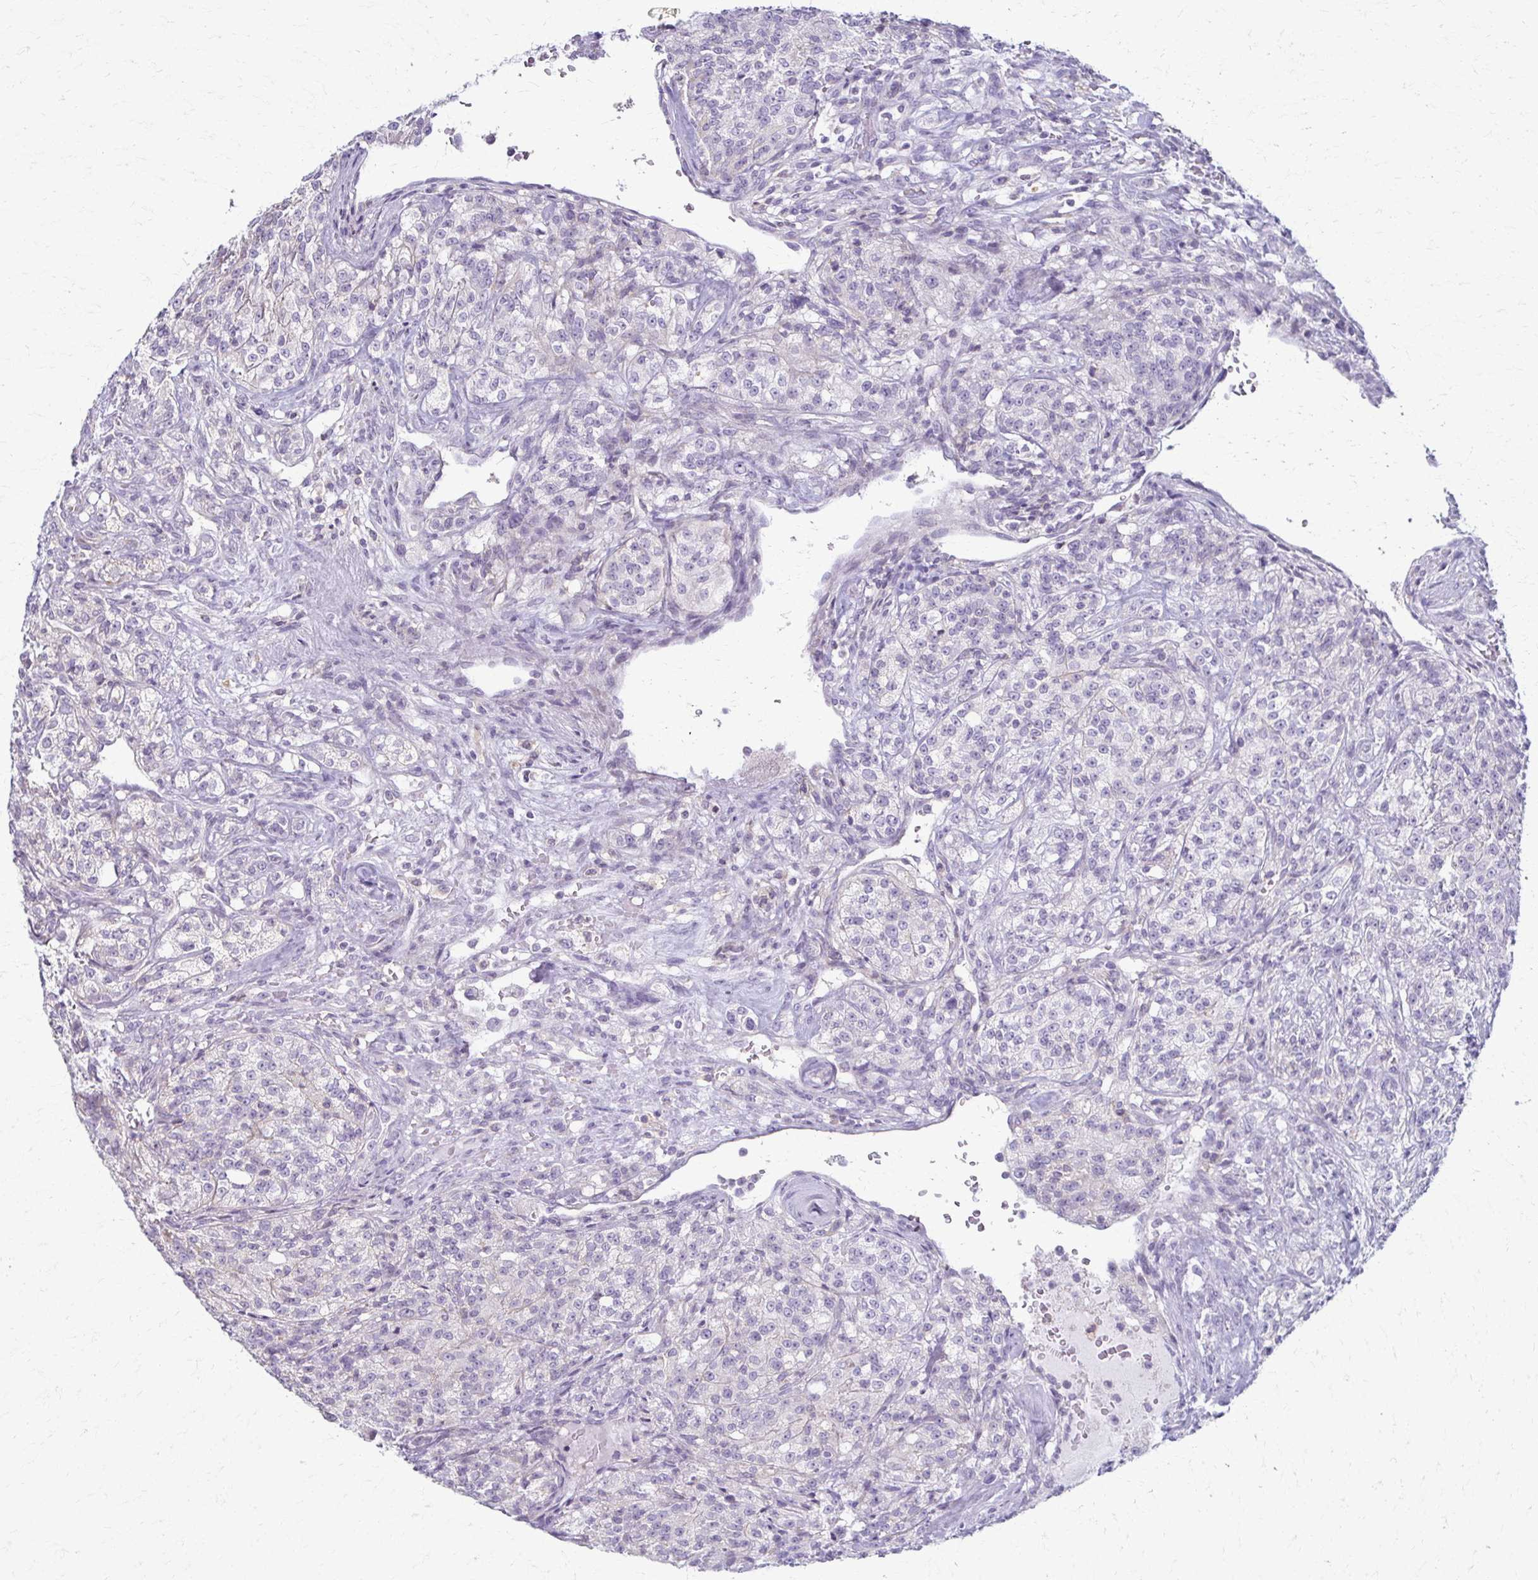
{"staining": {"intensity": "negative", "quantity": "none", "location": "none"}, "tissue": "renal cancer", "cell_type": "Tumor cells", "image_type": "cancer", "snomed": [{"axis": "morphology", "description": "Adenocarcinoma, NOS"}, {"axis": "topography", "description": "Kidney"}], "caption": "Immunohistochemical staining of renal cancer (adenocarcinoma) shows no significant expression in tumor cells.", "gene": "FCGR2B", "patient": {"sex": "female", "age": 63}}